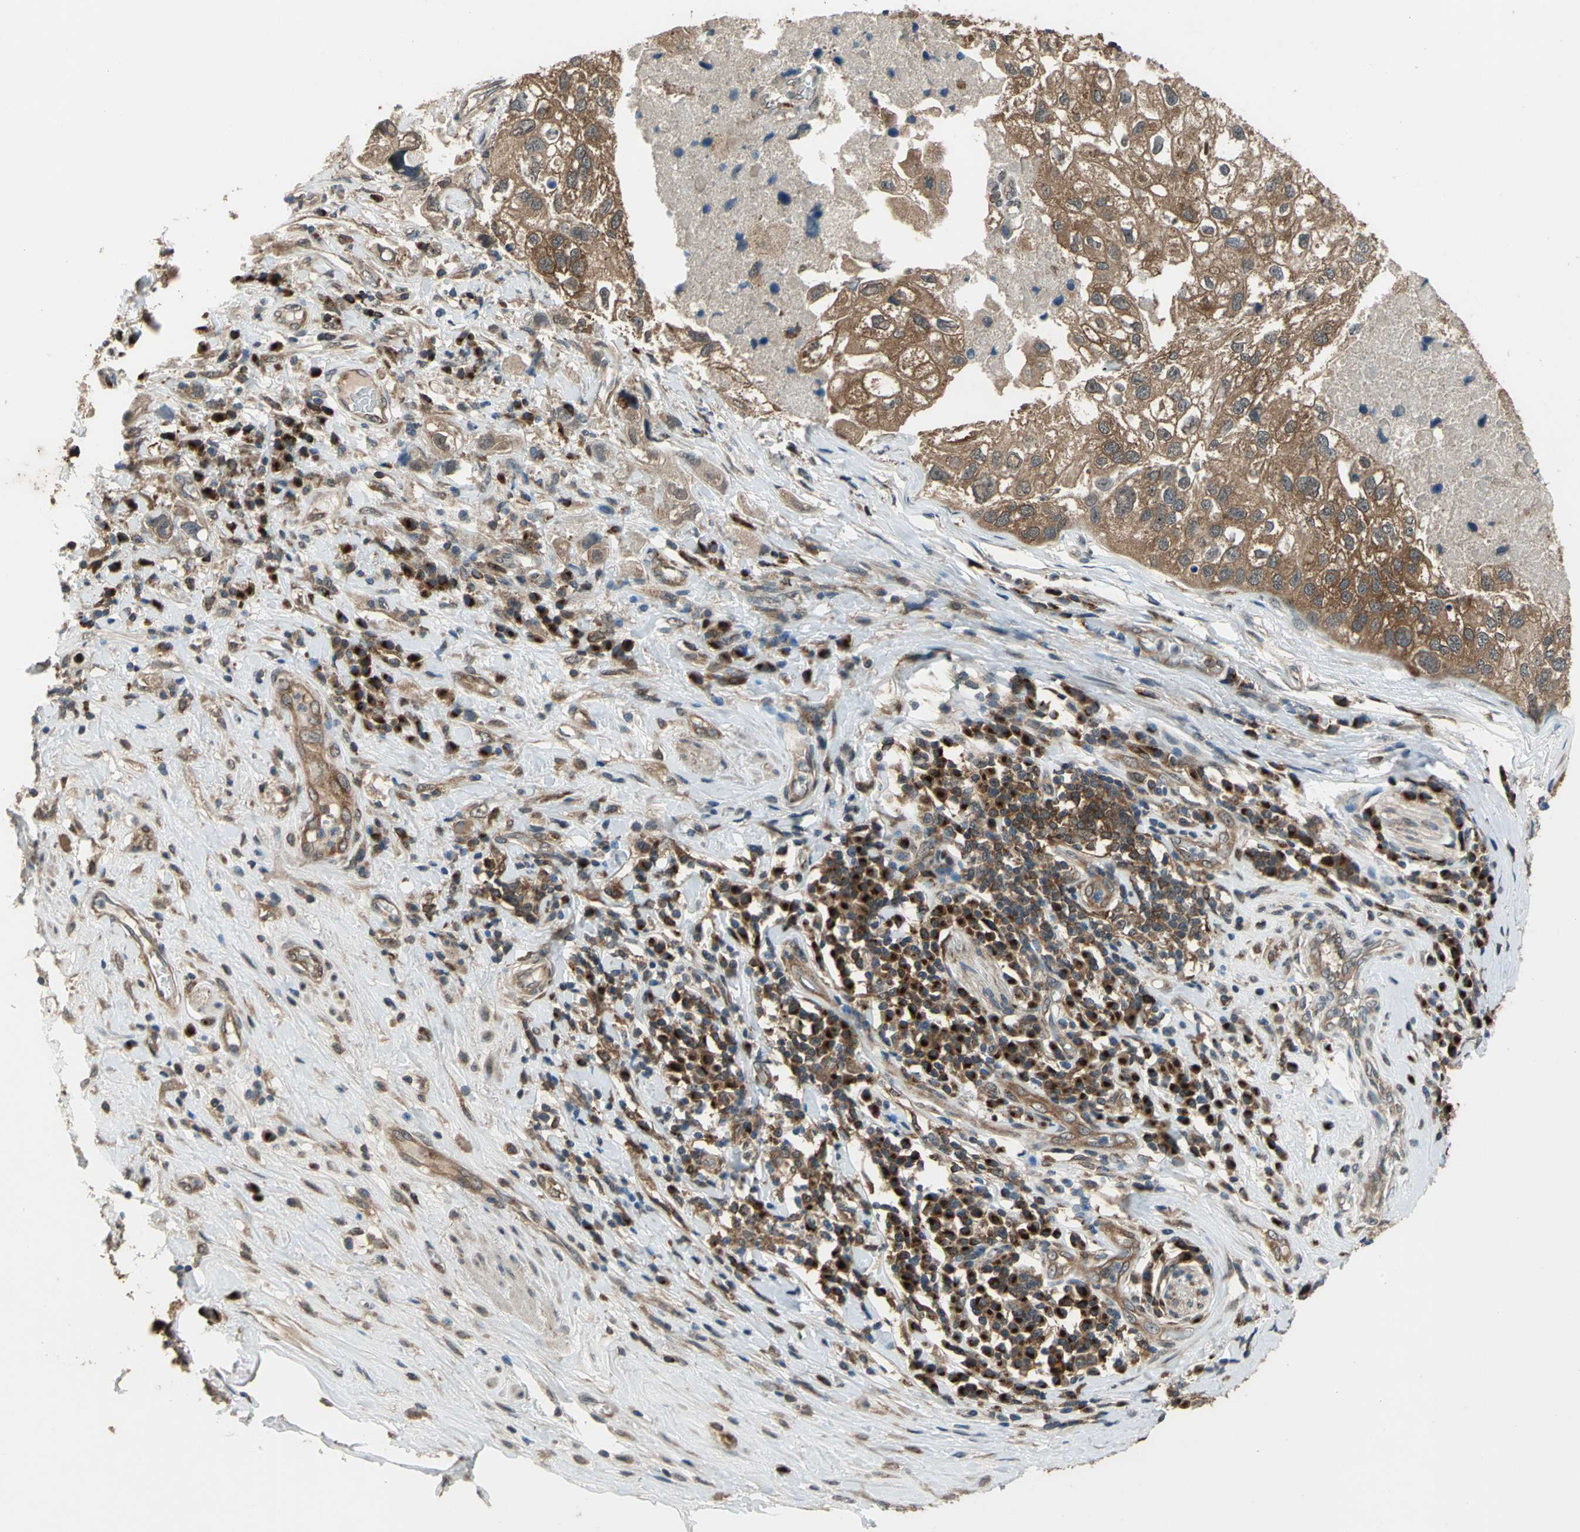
{"staining": {"intensity": "moderate", "quantity": ">75%", "location": "cytoplasmic/membranous"}, "tissue": "urothelial cancer", "cell_type": "Tumor cells", "image_type": "cancer", "snomed": [{"axis": "morphology", "description": "Urothelial carcinoma, High grade"}, {"axis": "topography", "description": "Urinary bladder"}], "caption": "High-power microscopy captured an IHC micrograph of urothelial cancer, revealing moderate cytoplasmic/membranous staining in approximately >75% of tumor cells. The staining was performed using DAB (3,3'-diaminobenzidine) to visualize the protein expression in brown, while the nuclei were stained in blue with hematoxylin (Magnification: 20x).", "gene": "NFKBIE", "patient": {"sex": "female", "age": 64}}